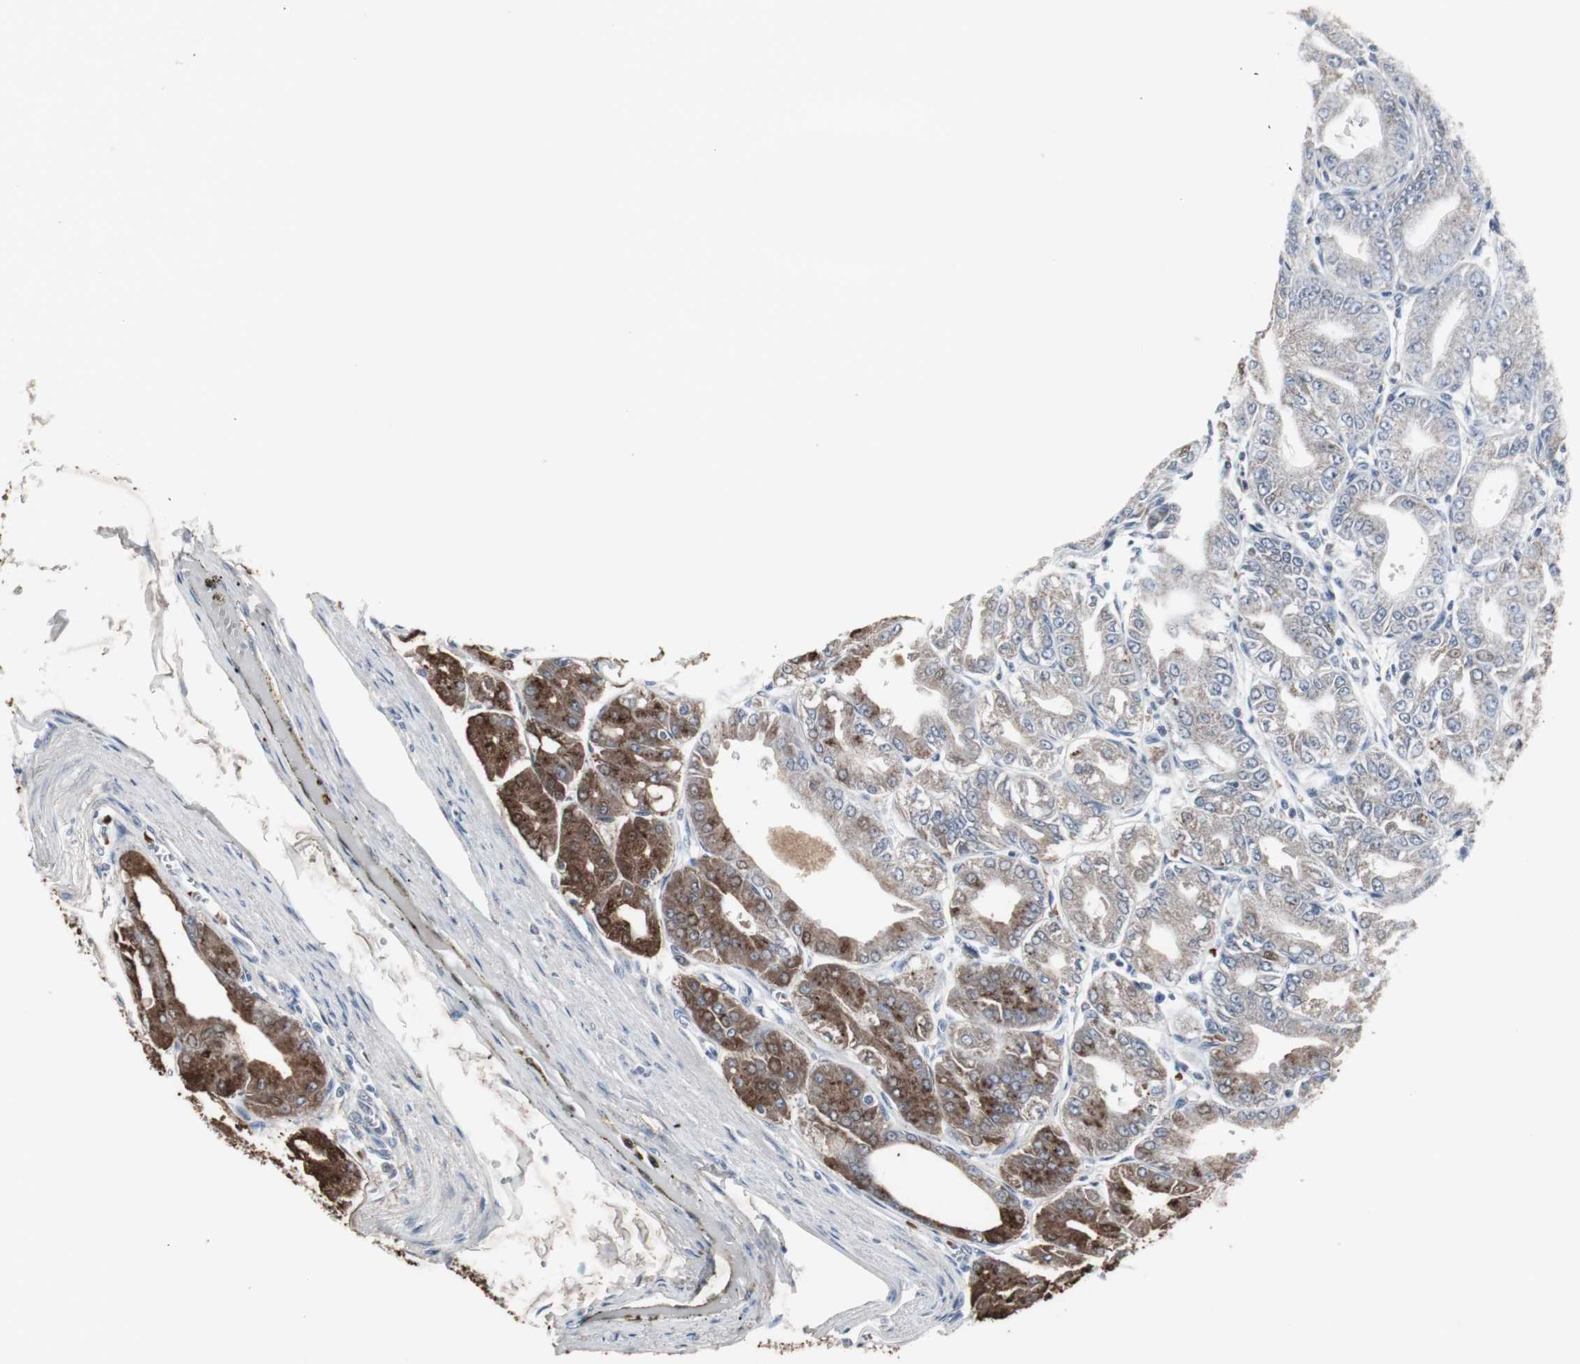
{"staining": {"intensity": "strong", "quantity": "<25%", "location": "cytoplasmic/membranous"}, "tissue": "stomach", "cell_type": "Glandular cells", "image_type": "normal", "snomed": [{"axis": "morphology", "description": "Normal tissue, NOS"}, {"axis": "topography", "description": "Stomach, lower"}], "caption": "A brown stain labels strong cytoplasmic/membranous staining of a protein in glandular cells of normal stomach. (Brightfield microscopy of DAB IHC at high magnification).", "gene": "ACAA1", "patient": {"sex": "male", "age": 71}}